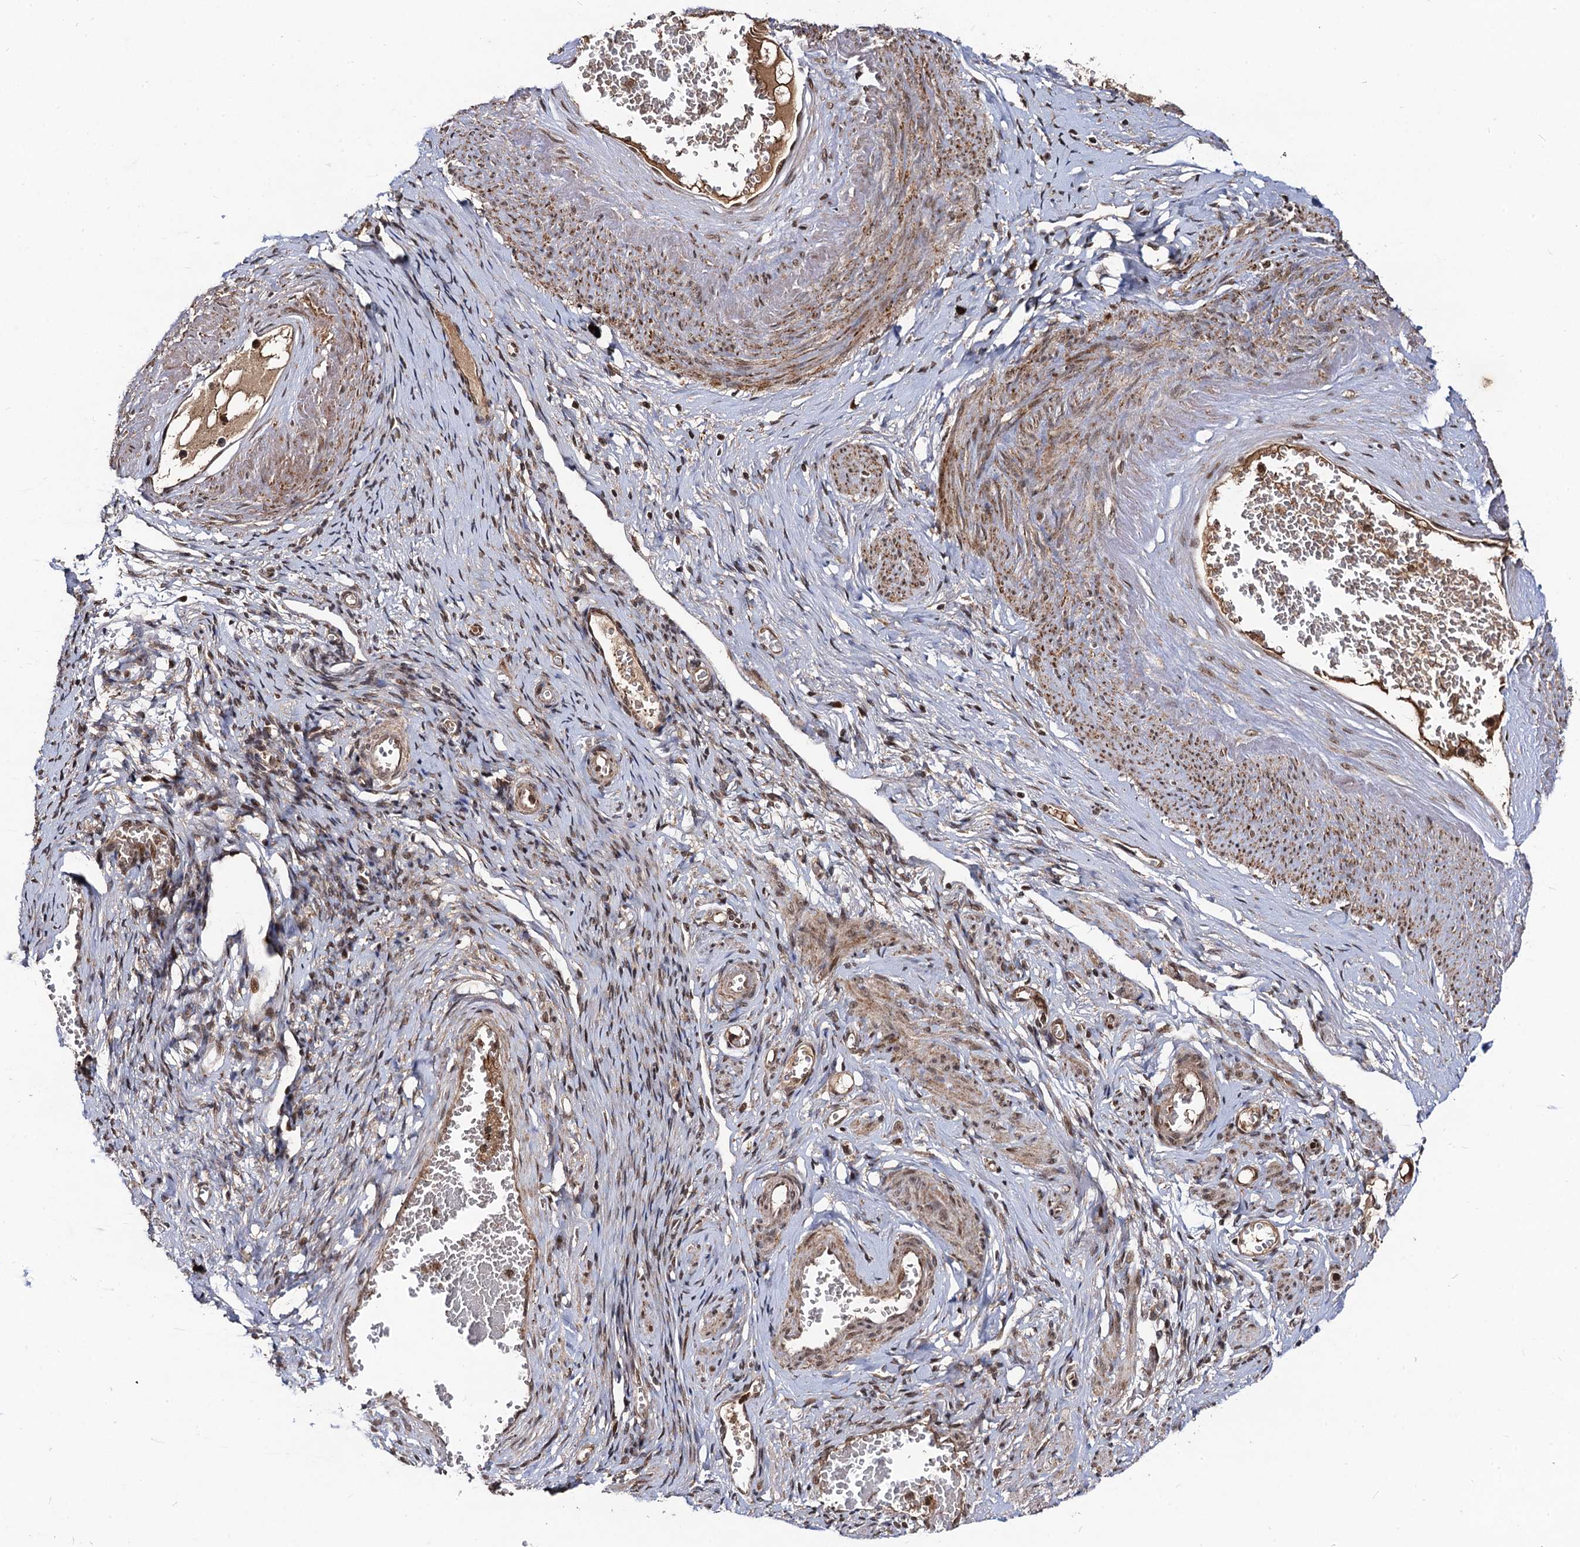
{"staining": {"intensity": "strong", "quantity": ">75%", "location": "nuclear"}, "tissue": "adipose tissue", "cell_type": "Adipocytes", "image_type": "normal", "snomed": [{"axis": "morphology", "description": "Normal tissue, NOS"}, {"axis": "topography", "description": "Vascular tissue"}, {"axis": "topography", "description": "Fallopian tube"}, {"axis": "topography", "description": "Ovary"}], "caption": "A high amount of strong nuclear expression is present in about >75% of adipocytes in unremarkable adipose tissue.", "gene": "SFSWAP", "patient": {"sex": "female", "age": 67}}